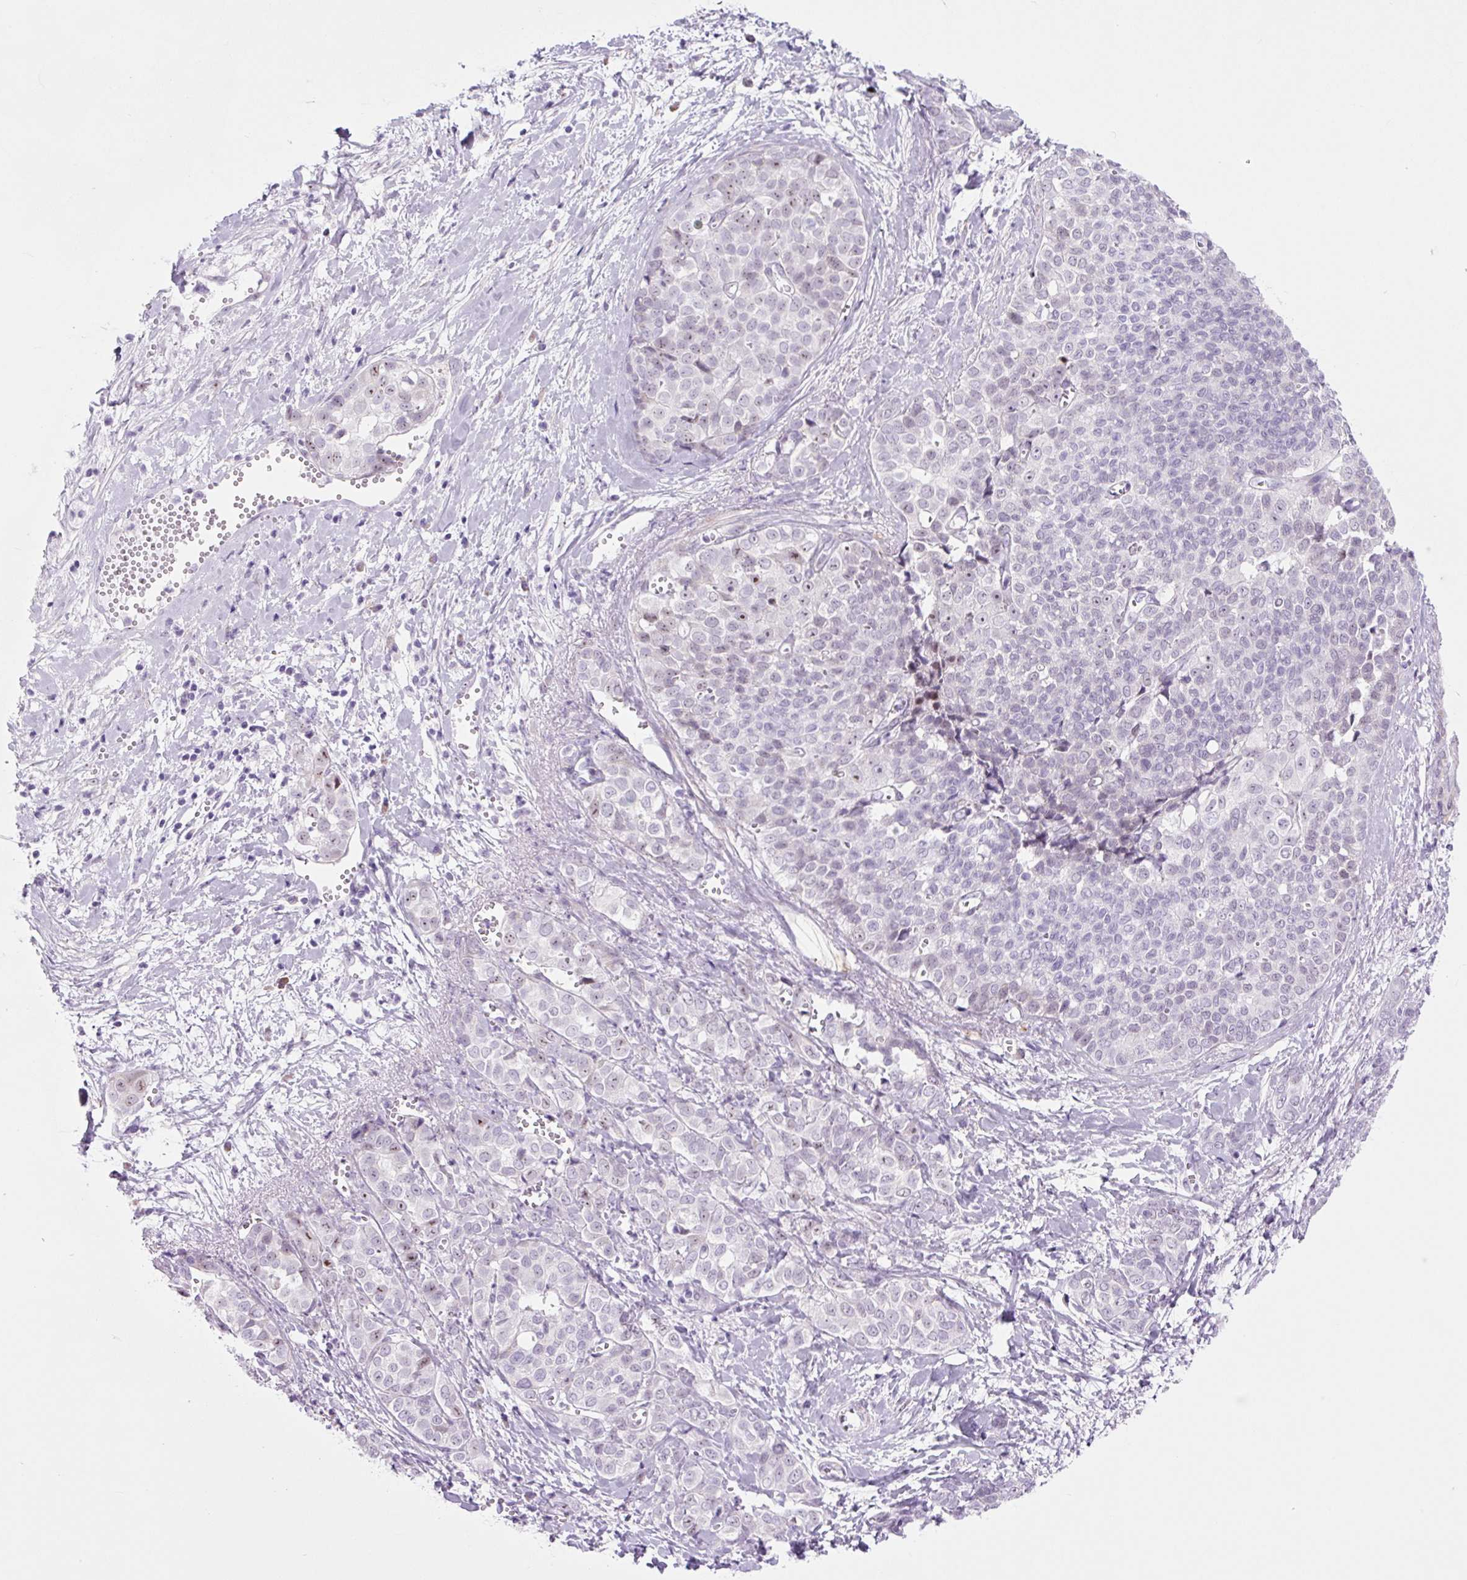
{"staining": {"intensity": "negative", "quantity": "none", "location": "none"}, "tissue": "liver cancer", "cell_type": "Tumor cells", "image_type": "cancer", "snomed": [{"axis": "morphology", "description": "Cholangiocarcinoma"}, {"axis": "topography", "description": "Liver"}], "caption": "This is an immunohistochemistry image of liver cholangiocarcinoma. There is no positivity in tumor cells.", "gene": "RRS1", "patient": {"sex": "female", "age": 77}}